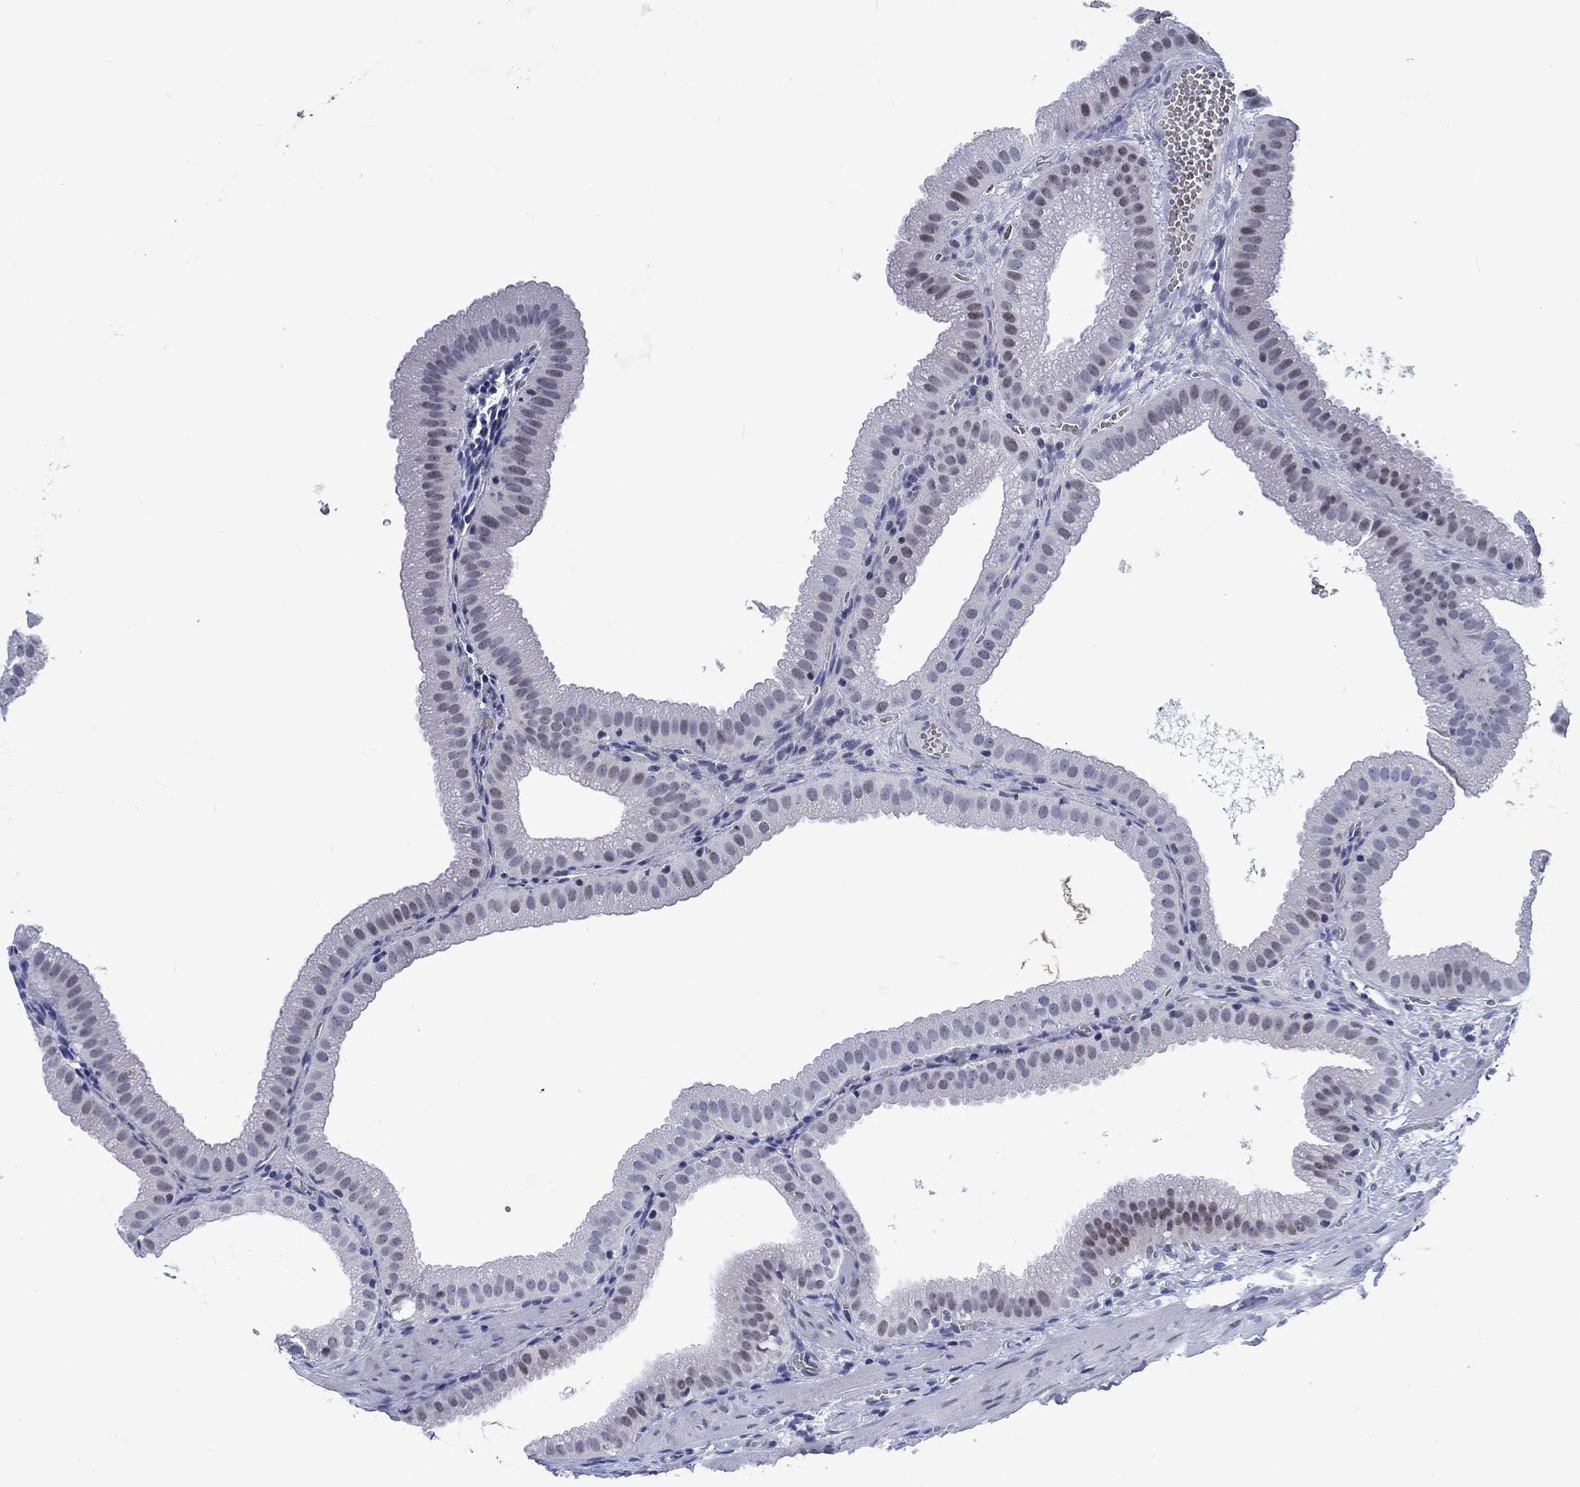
{"staining": {"intensity": "moderate", "quantity": "<25%", "location": "nuclear"}, "tissue": "gallbladder", "cell_type": "Glandular cells", "image_type": "normal", "snomed": [{"axis": "morphology", "description": "Normal tissue, NOS"}, {"axis": "topography", "description": "Gallbladder"}], "caption": "Protein expression by immunohistochemistry demonstrates moderate nuclear staining in approximately <25% of glandular cells in normal gallbladder. The staining was performed using DAB (3,3'-diaminobenzidine) to visualize the protein expression in brown, while the nuclei were stained in blue with hematoxylin (Magnification: 20x).", "gene": "CDCA2", "patient": {"sex": "male", "age": 67}}